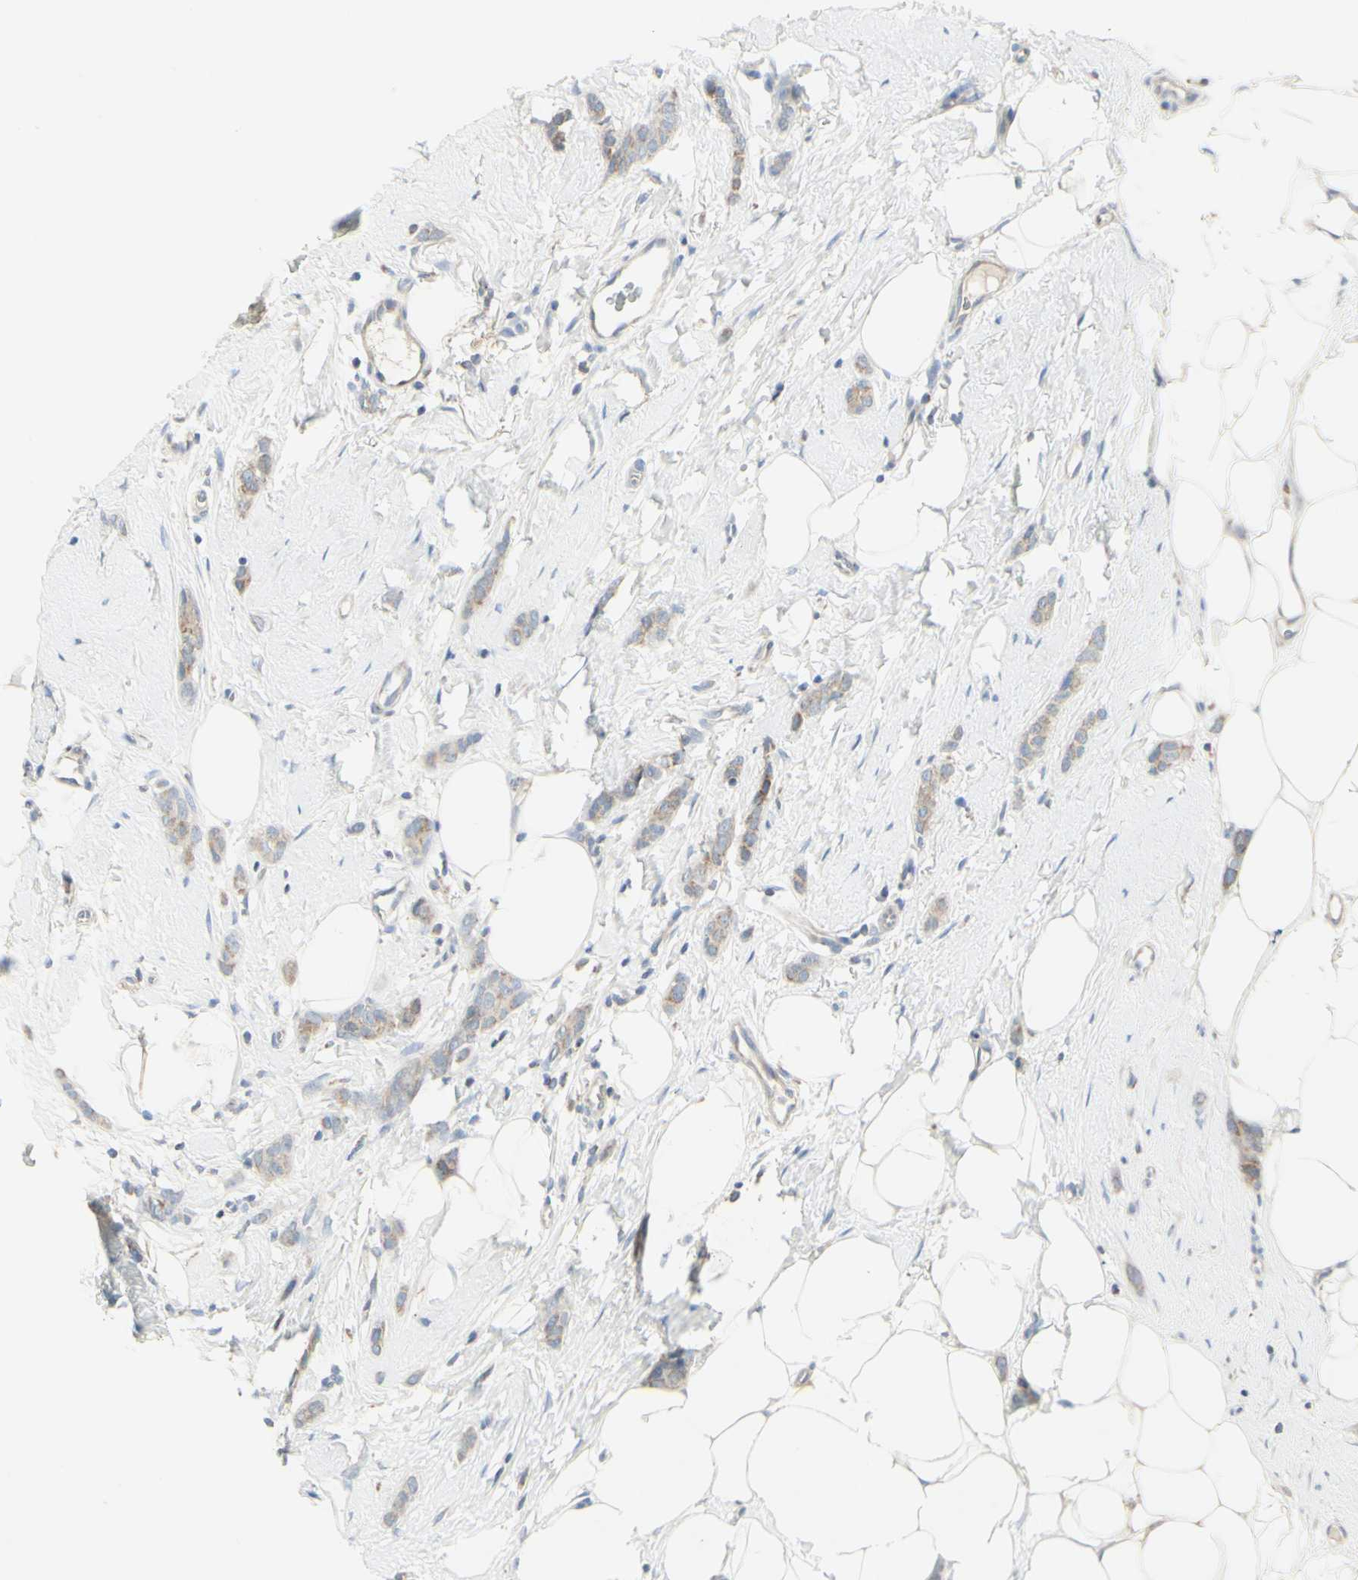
{"staining": {"intensity": "weak", "quantity": "<25%", "location": "cytoplasmic/membranous"}, "tissue": "breast cancer", "cell_type": "Tumor cells", "image_type": "cancer", "snomed": [{"axis": "morphology", "description": "Lobular carcinoma"}, {"axis": "topography", "description": "Skin"}, {"axis": "topography", "description": "Breast"}], "caption": "Tumor cells are negative for protein expression in human breast lobular carcinoma. Brightfield microscopy of IHC stained with DAB (brown) and hematoxylin (blue), captured at high magnification.", "gene": "CNTNAP1", "patient": {"sex": "female", "age": 46}}